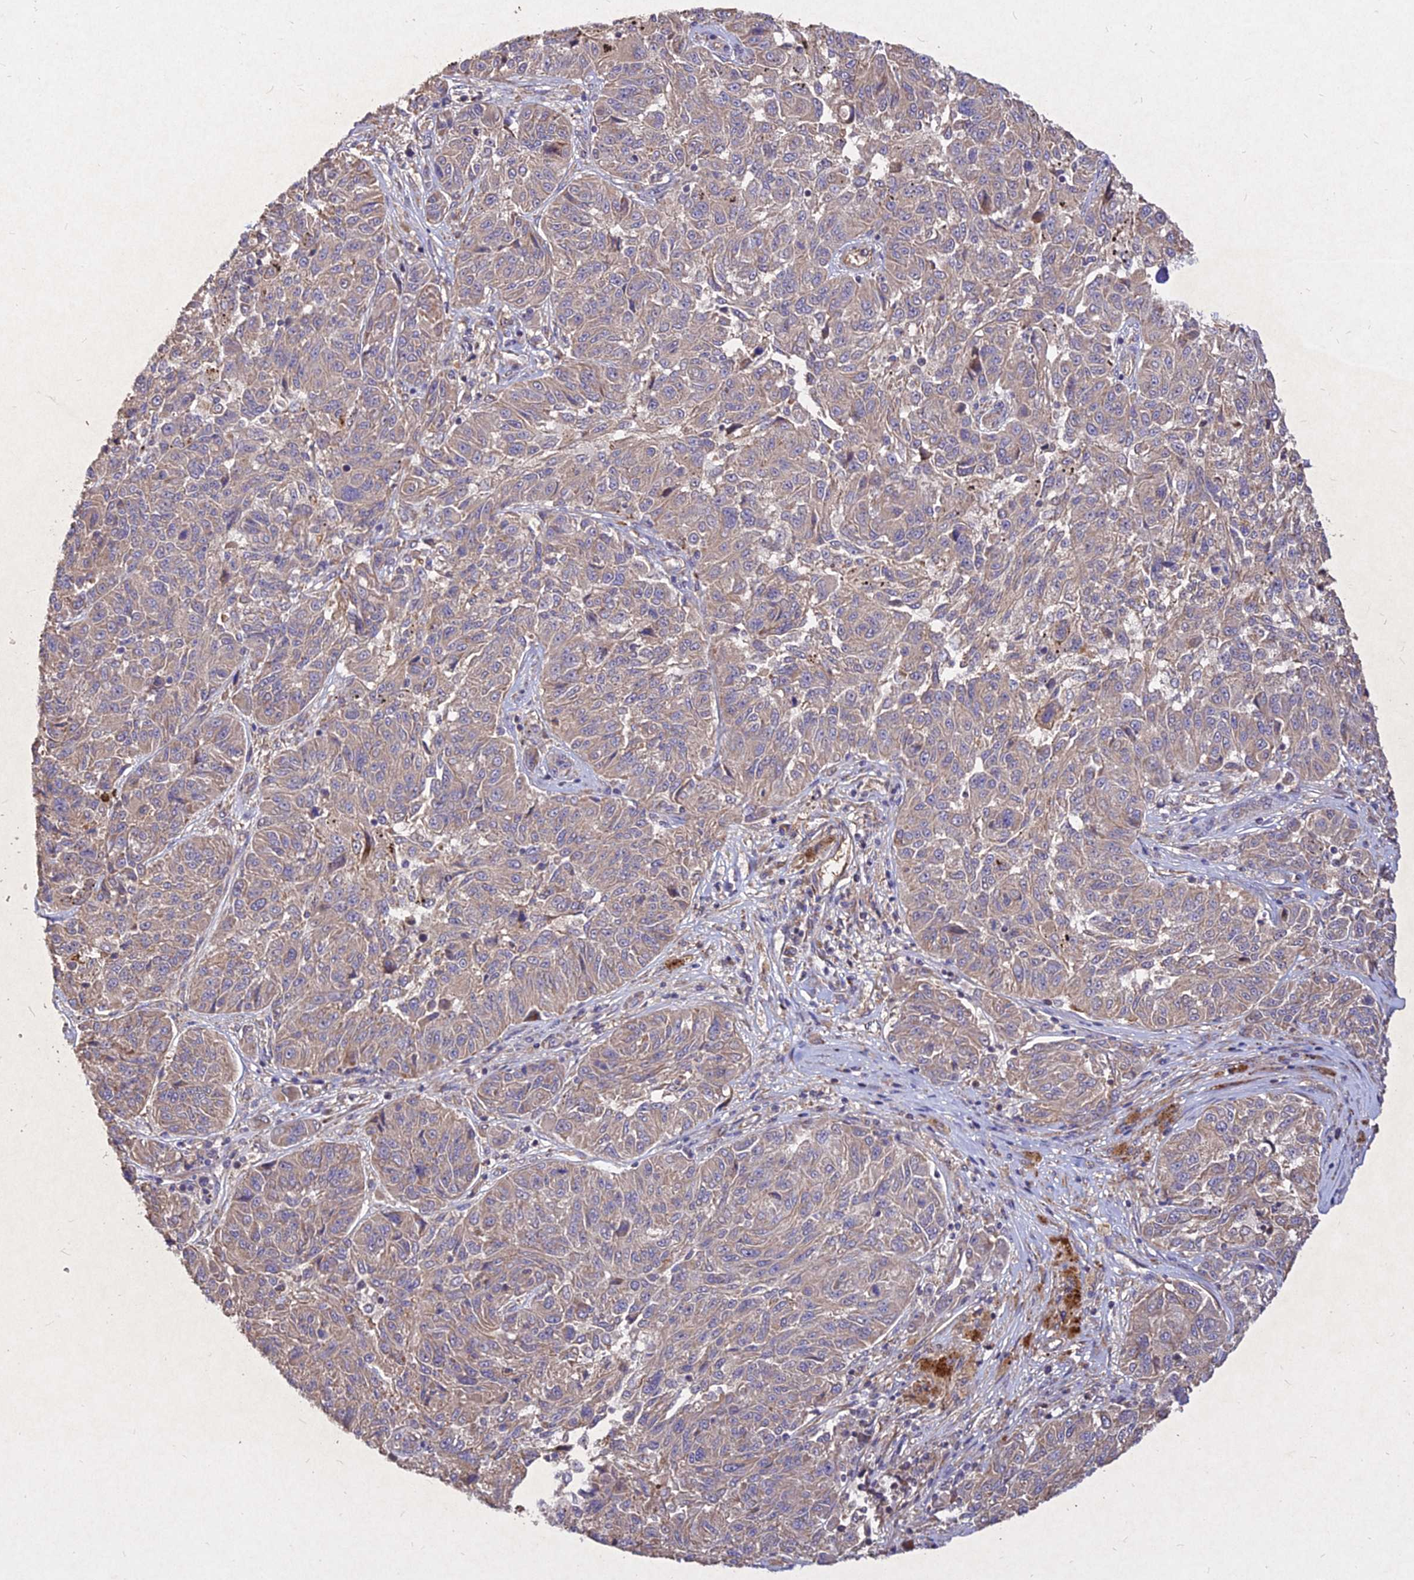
{"staining": {"intensity": "weak", "quantity": "<25%", "location": "cytoplasmic/membranous"}, "tissue": "melanoma", "cell_type": "Tumor cells", "image_type": "cancer", "snomed": [{"axis": "morphology", "description": "Malignant melanoma, NOS"}, {"axis": "topography", "description": "Skin"}], "caption": "Micrograph shows no significant protein positivity in tumor cells of melanoma.", "gene": "SKA1", "patient": {"sex": "male", "age": 53}}